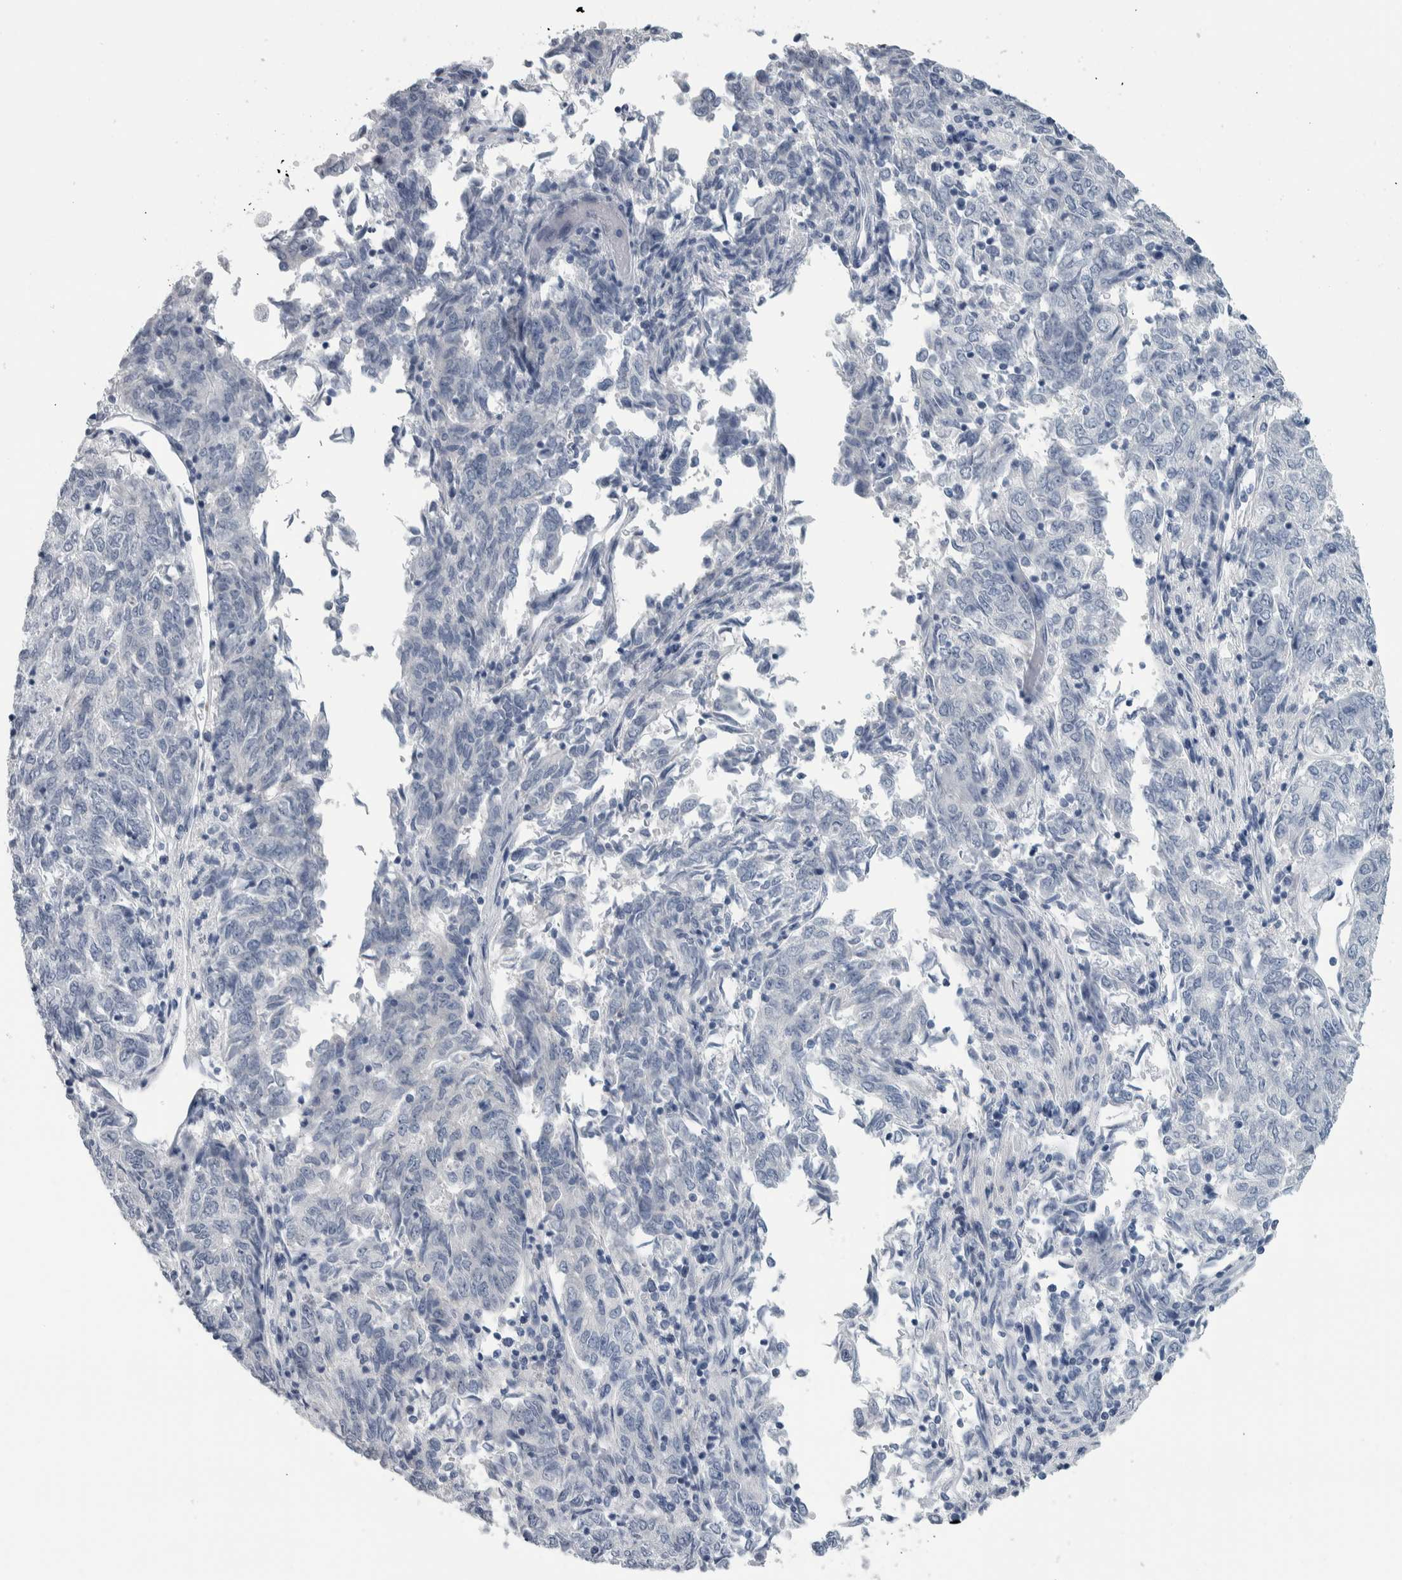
{"staining": {"intensity": "negative", "quantity": "none", "location": "none"}, "tissue": "endometrial cancer", "cell_type": "Tumor cells", "image_type": "cancer", "snomed": [{"axis": "morphology", "description": "Adenocarcinoma, NOS"}, {"axis": "topography", "description": "Endometrium"}], "caption": "Histopathology image shows no significant protein expression in tumor cells of endometrial cancer.", "gene": "CDH17", "patient": {"sex": "female", "age": 80}}